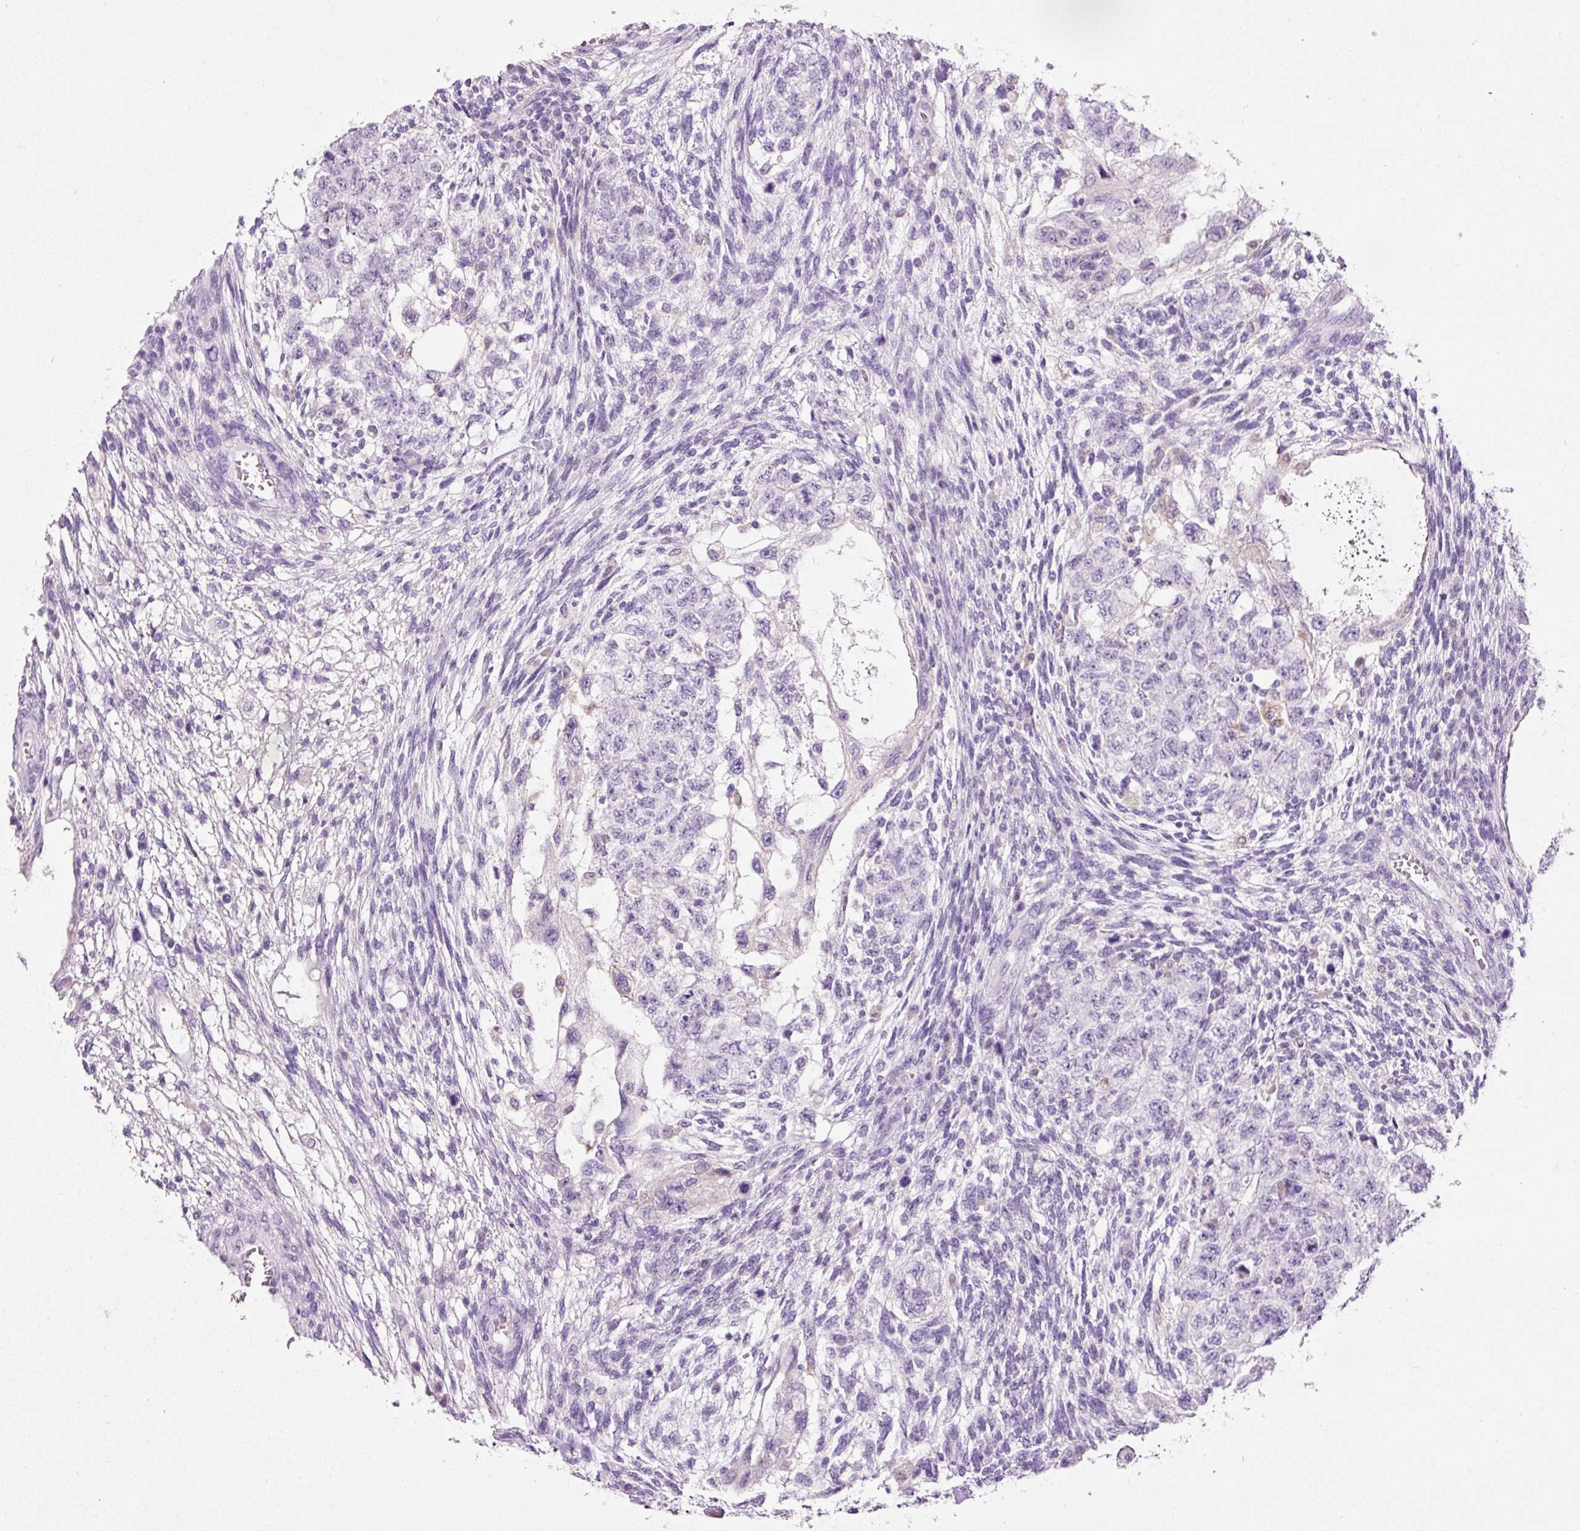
{"staining": {"intensity": "negative", "quantity": "none", "location": "none"}, "tissue": "testis cancer", "cell_type": "Tumor cells", "image_type": "cancer", "snomed": [{"axis": "morphology", "description": "Normal tissue, NOS"}, {"axis": "morphology", "description": "Carcinoma, Embryonal, NOS"}, {"axis": "topography", "description": "Testis"}], "caption": "This is an IHC micrograph of embryonal carcinoma (testis). There is no staining in tumor cells.", "gene": "SRC", "patient": {"sex": "male", "age": 36}}